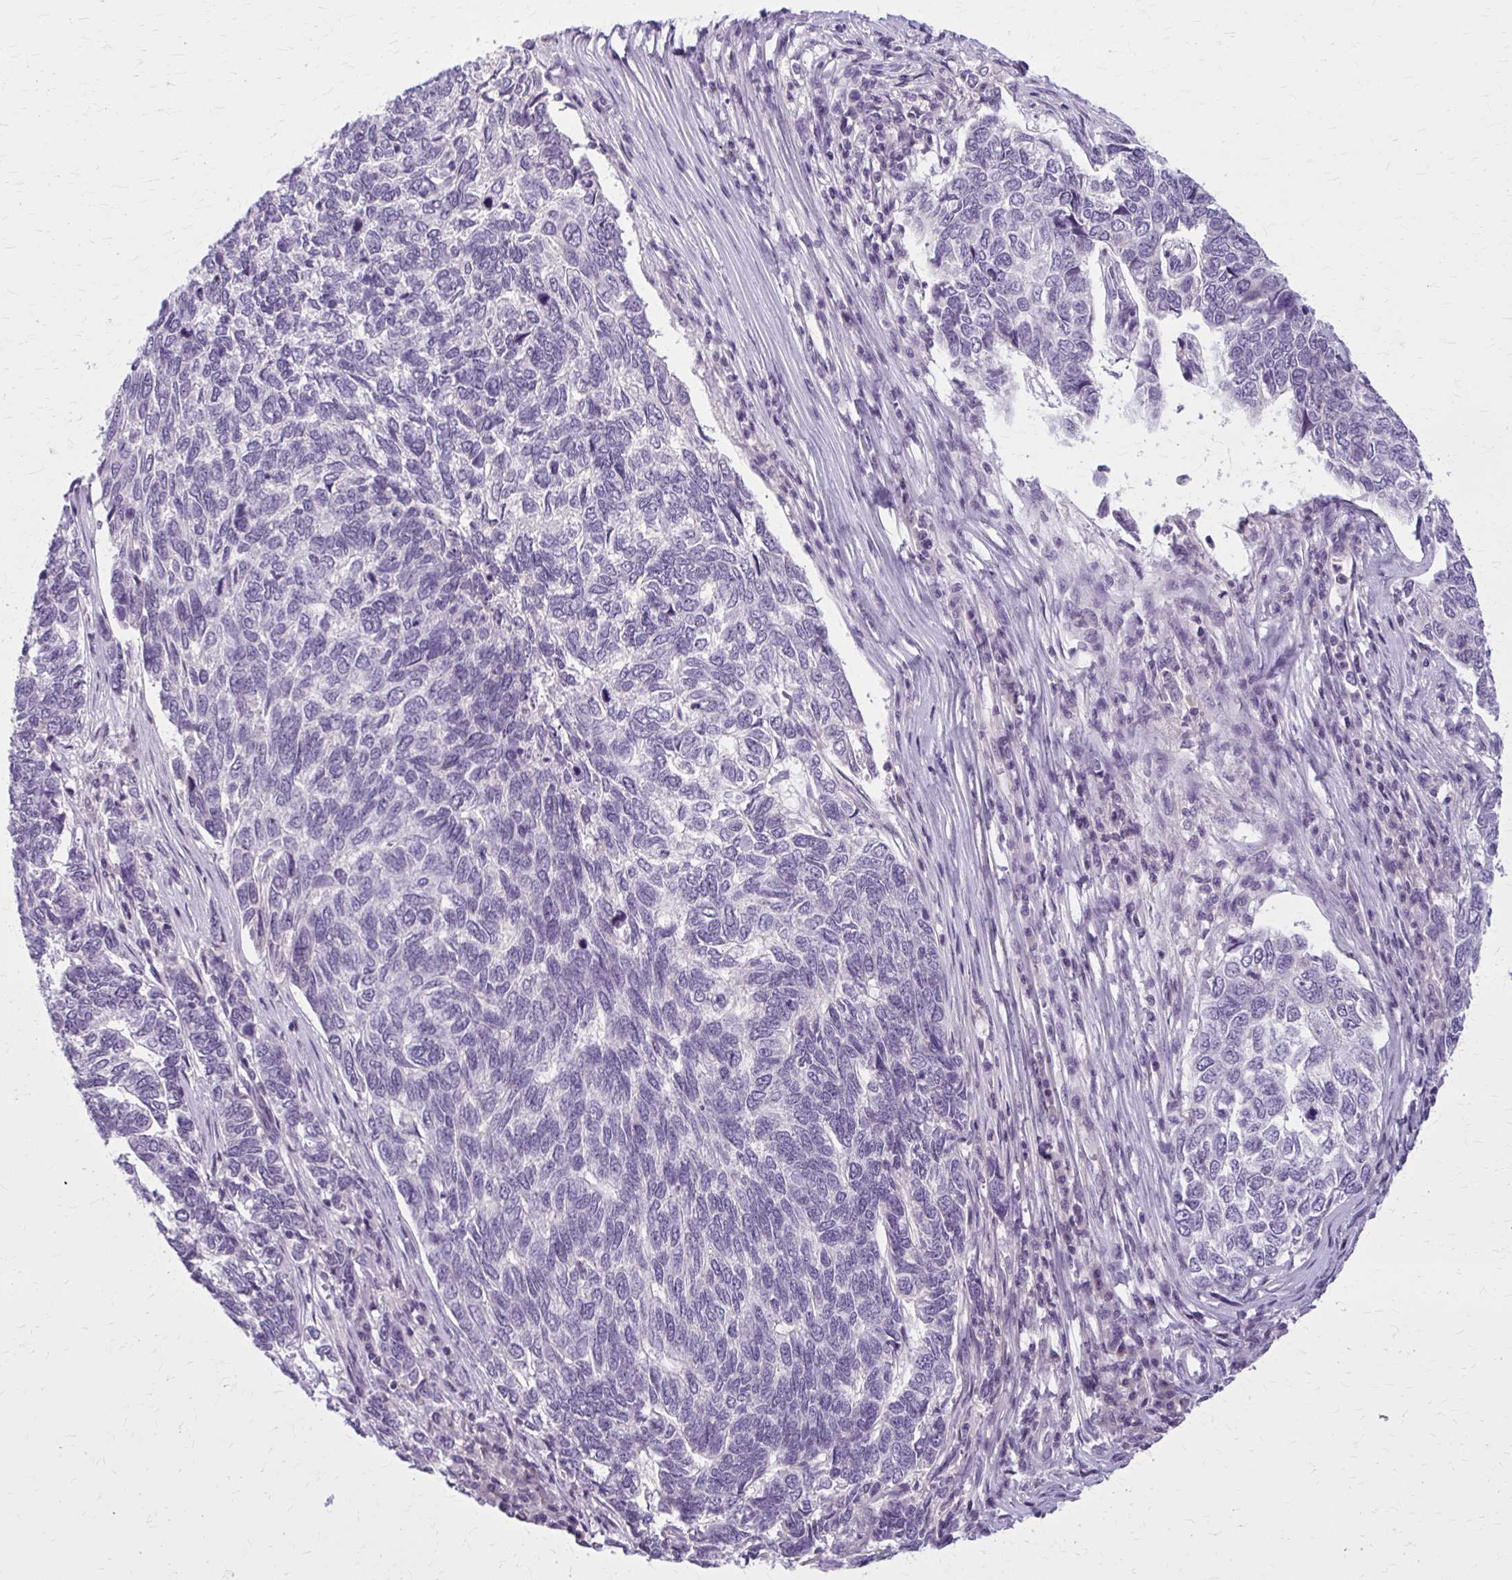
{"staining": {"intensity": "negative", "quantity": "none", "location": "none"}, "tissue": "skin cancer", "cell_type": "Tumor cells", "image_type": "cancer", "snomed": [{"axis": "morphology", "description": "Basal cell carcinoma"}, {"axis": "topography", "description": "Skin"}], "caption": "There is no significant positivity in tumor cells of skin cancer.", "gene": "OR4A47", "patient": {"sex": "female", "age": 65}}